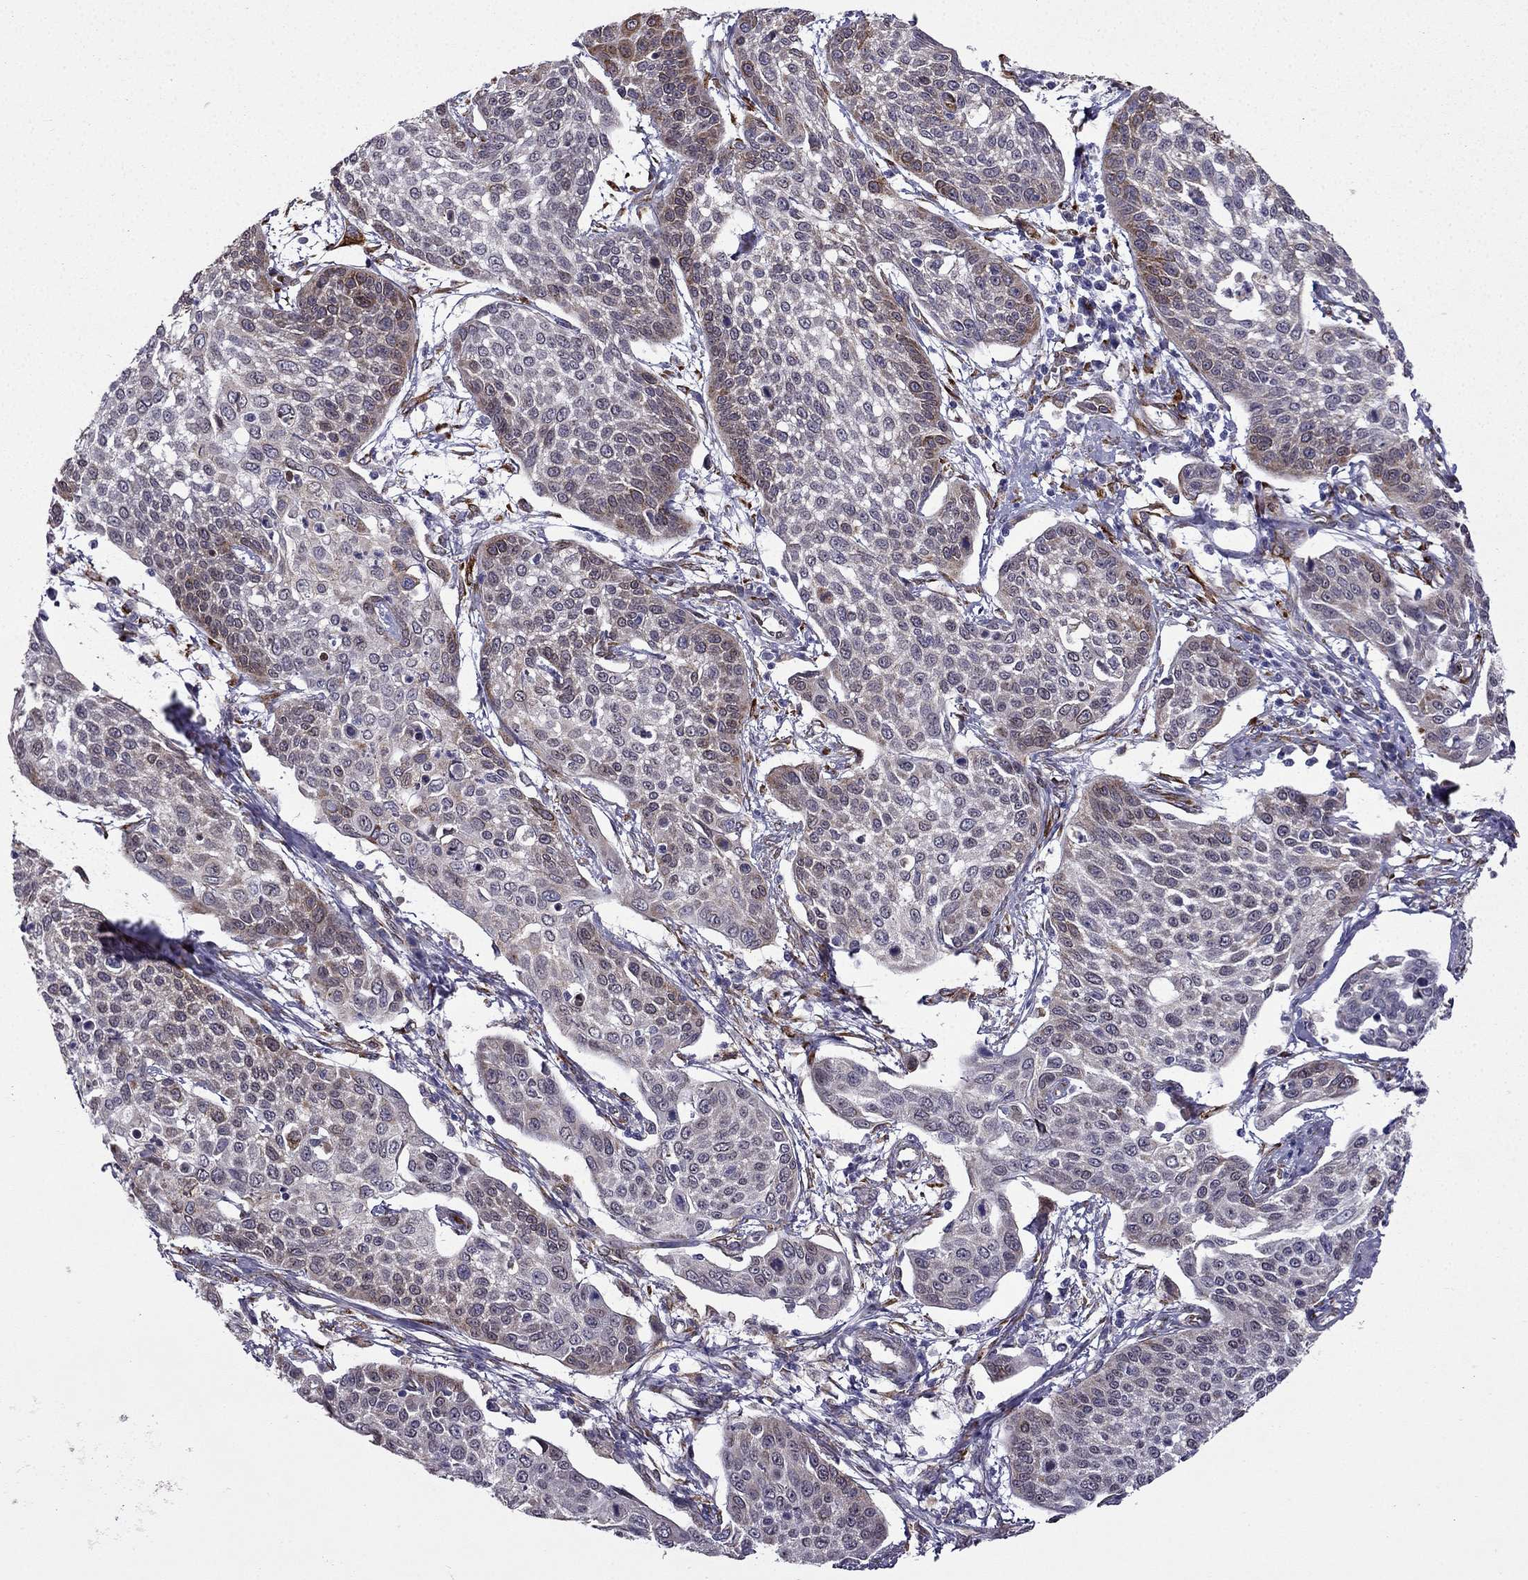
{"staining": {"intensity": "moderate", "quantity": "<25%", "location": "cytoplasmic/membranous"}, "tissue": "cervical cancer", "cell_type": "Tumor cells", "image_type": "cancer", "snomed": [{"axis": "morphology", "description": "Squamous cell carcinoma, NOS"}, {"axis": "topography", "description": "Cervix"}], "caption": "Cervical cancer stained with a brown dye demonstrates moderate cytoplasmic/membranous positive positivity in approximately <25% of tumor cells.", "gene": "IKBIP", "patient": {"sex": "female", "age": 34}}